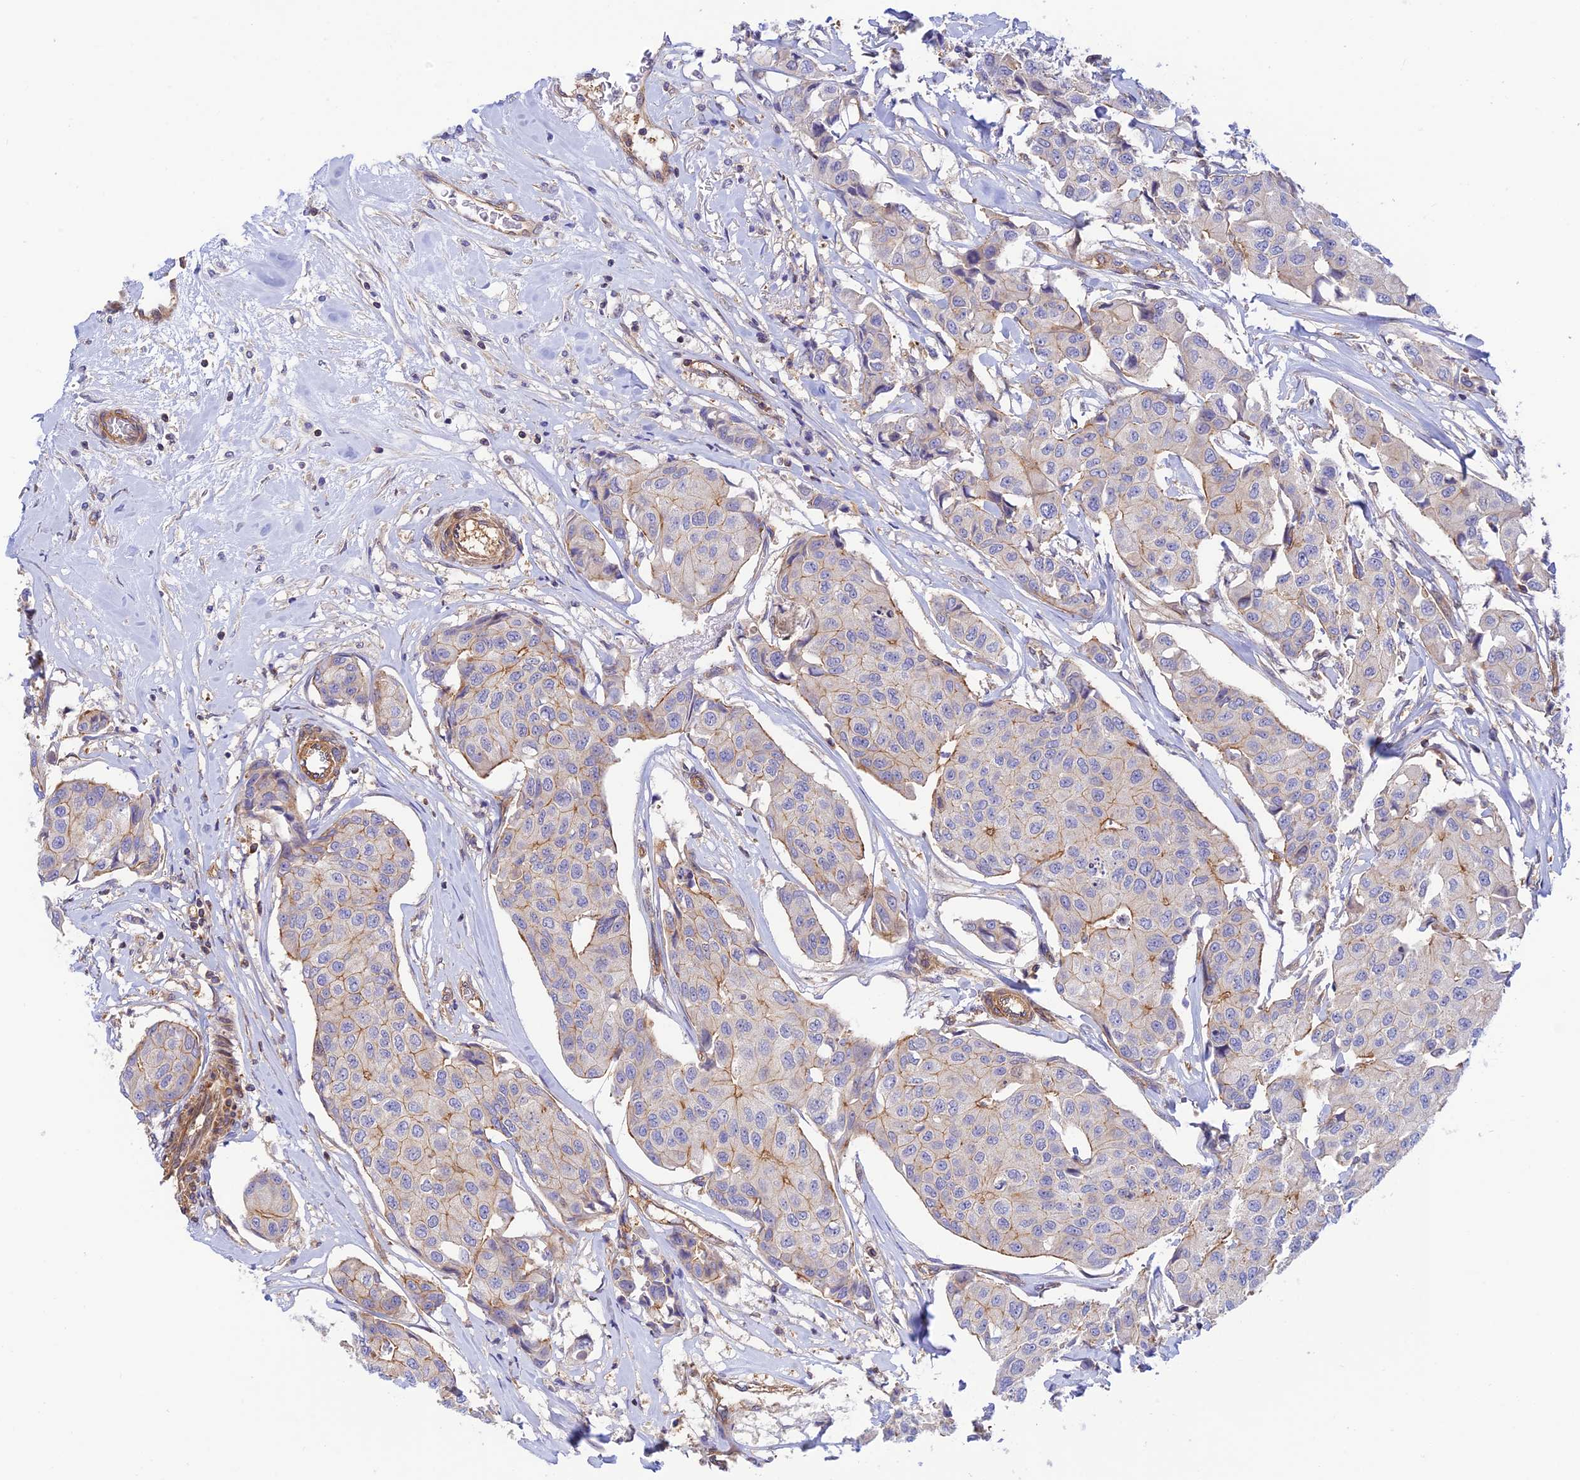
{"staining": {"intensity": "moderate", "quantity": "<25%", "location": "cytoplasmic/membranous"}, "tissue": "breast cancer", "cell_type": "Tumor cells", "image_type": "cancer", "snomed": [{"axis": "morphology", "description": "Duct carcinoma"}, {"axis": "topography", "description": "Breast"}], "caption": "The photomicrograph displays a brown stain indicating the presence of a protein in the cytoplasmic/membranous of tumor cells in breast intraductal carcinoma.", "gene": "PPP1R12C", "patient": {"sex": "female", "age": 80}}